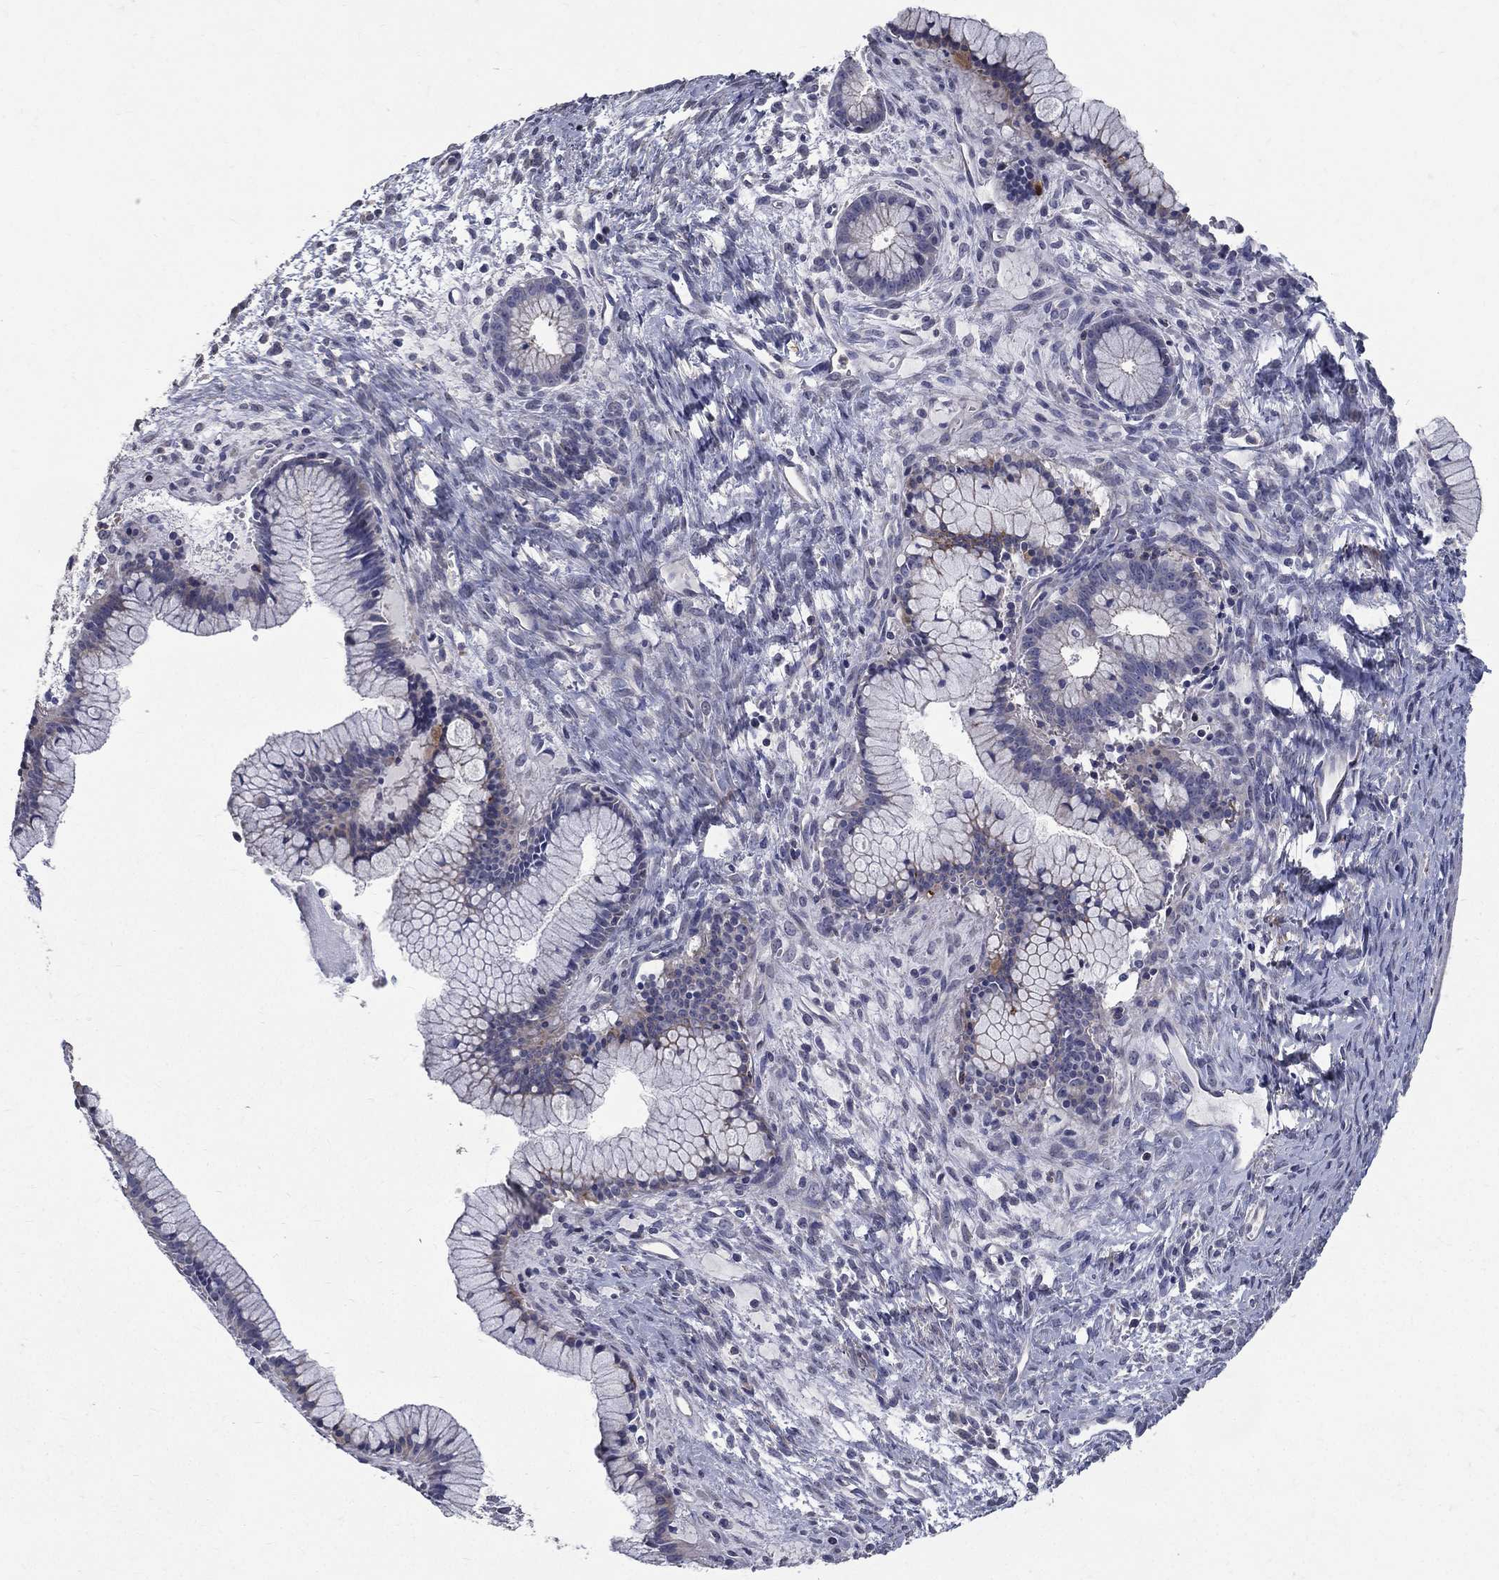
{"staining": {"intensity": "weak", "quantity": "<25%", "location": "cytoplasmic/membranous"}, "tissue": "ovarian cancer", "cell_type": "Tumor cells", "image_type": "cancer", "snomed": [{"axis": "morphology", "description": "Cystadenocarcinoma, mucinous, NOS"}, {"axis": "topography", "description": "Ovary"}], "caption": "DAB (3,3'-diaminobenzidine) immunohistochemical staining of human ovarian mucinous cystadenocarcinoma shows no significant expression in tumor cells.", "gene": "SERPINB2", "patient": {"sex": "female", "age": 41}}